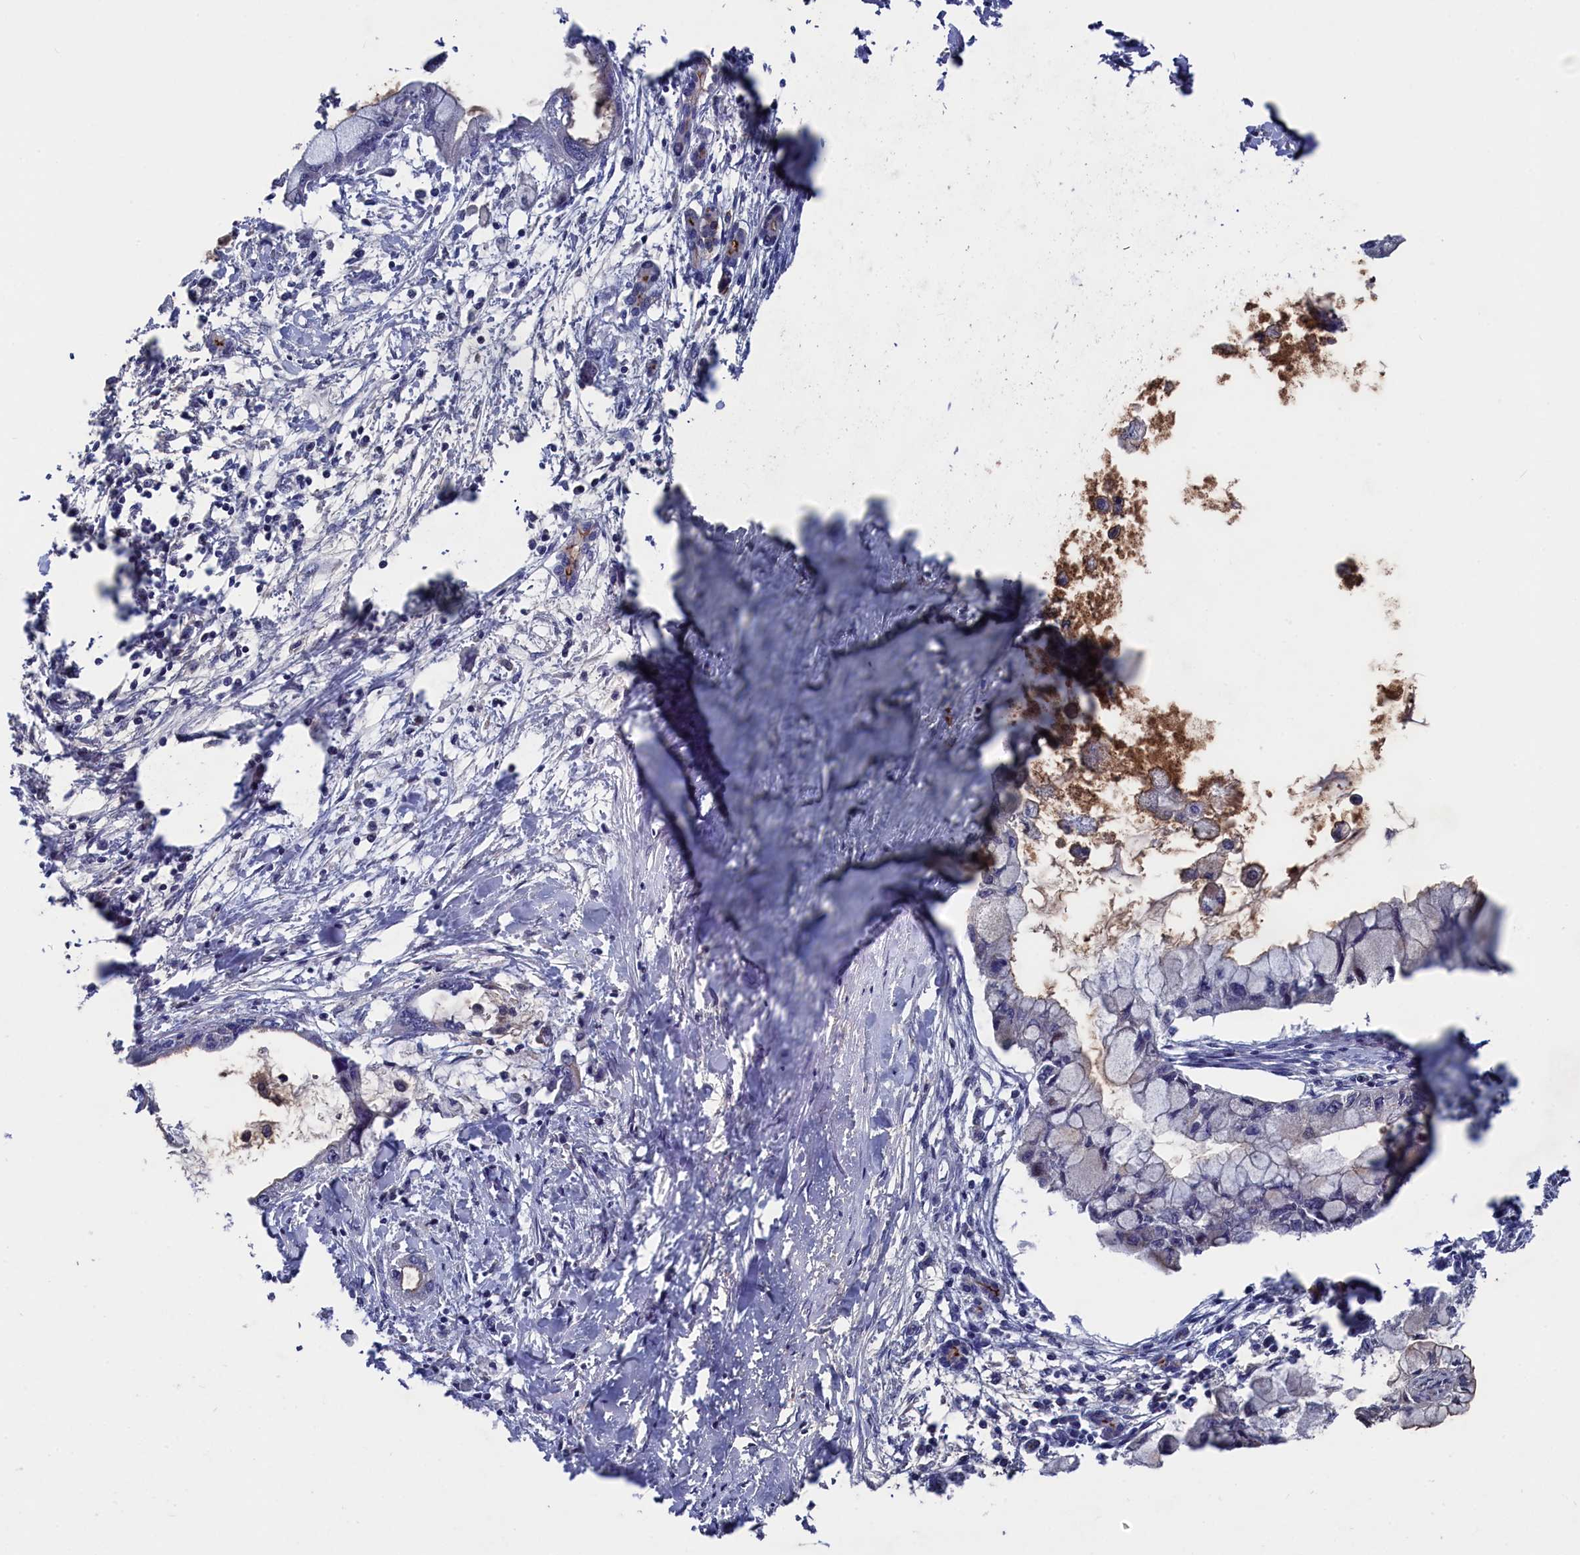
{"staining": {"intensity": "negative", "quantity": "none", "location": "none"}, "tissue": "pancreatic cancer", "cell_type": "Tumor cells", "image_type": "cancer", "snomed": [{"axis": "morphology", "description": "Adenocarcinoma, NOS"}, {"axis": "topography", "description": "Pancreas"}], "caption": "DAB immunohistochemical staining of pancreatic cancer reveals no significant staining in tumor cells.", "gene": "TMC5", "patient": {"sex": "male", "age": 48}}